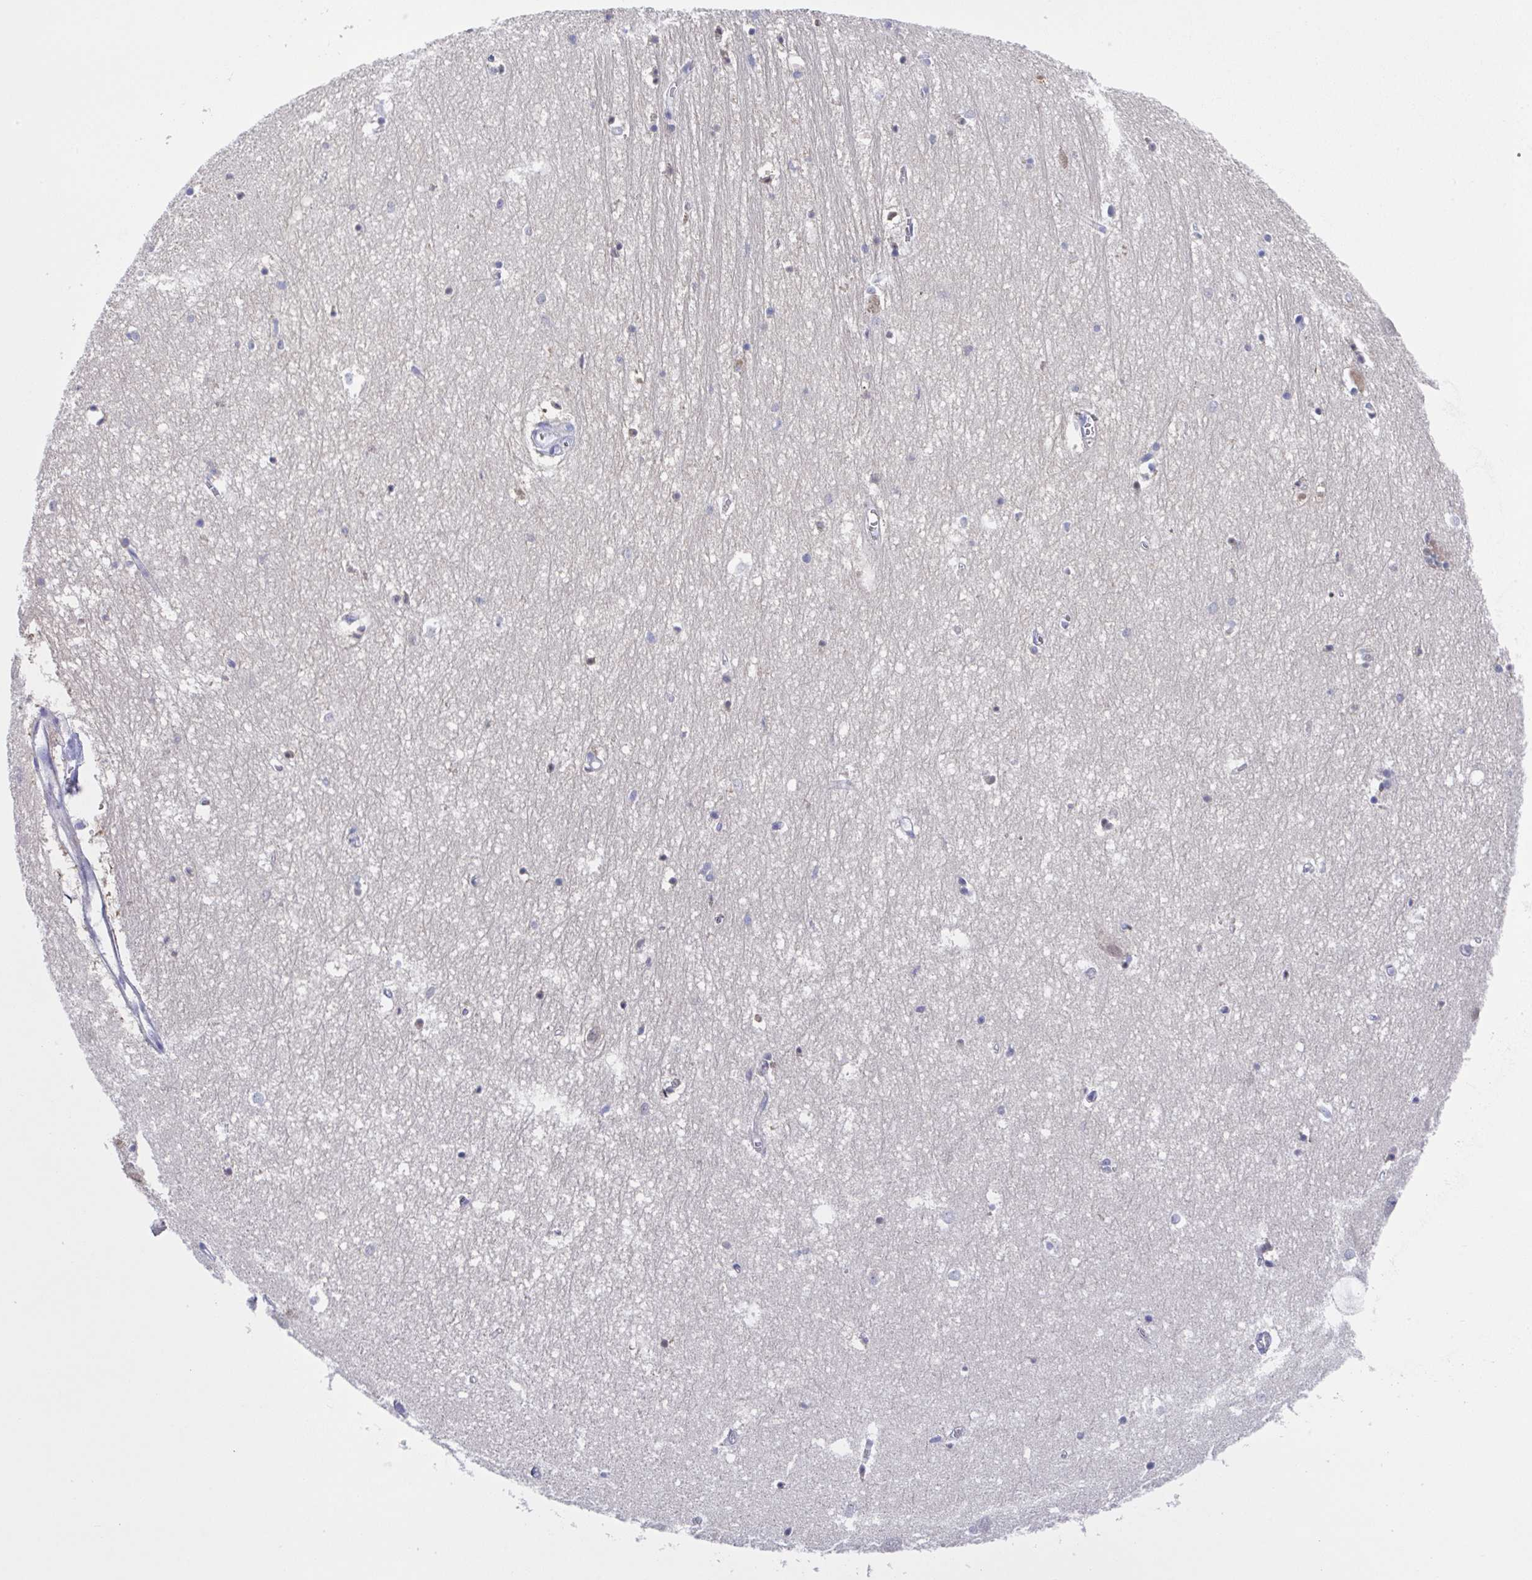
{"staining": {"intensity": "negative", "quantity": "none", "location": "none"}, "tissue": "hippocampus", "cell_type": "Glial cells", "image_type": "normal", "snomed": [{"axis": "morphology", "description": "Normal tissue, NOS"}, {"axis": "topography", "description": "Hippocampus"}], "caption": "The immunohistochemistry (IHC) micrograph has no significant staining in glial cells of hippocampus. (Immunohistochemistry, brightfield microscopy, high magnification).", "gene": "FCGR3A", "patient": {"sex": "female", "age": 64}}